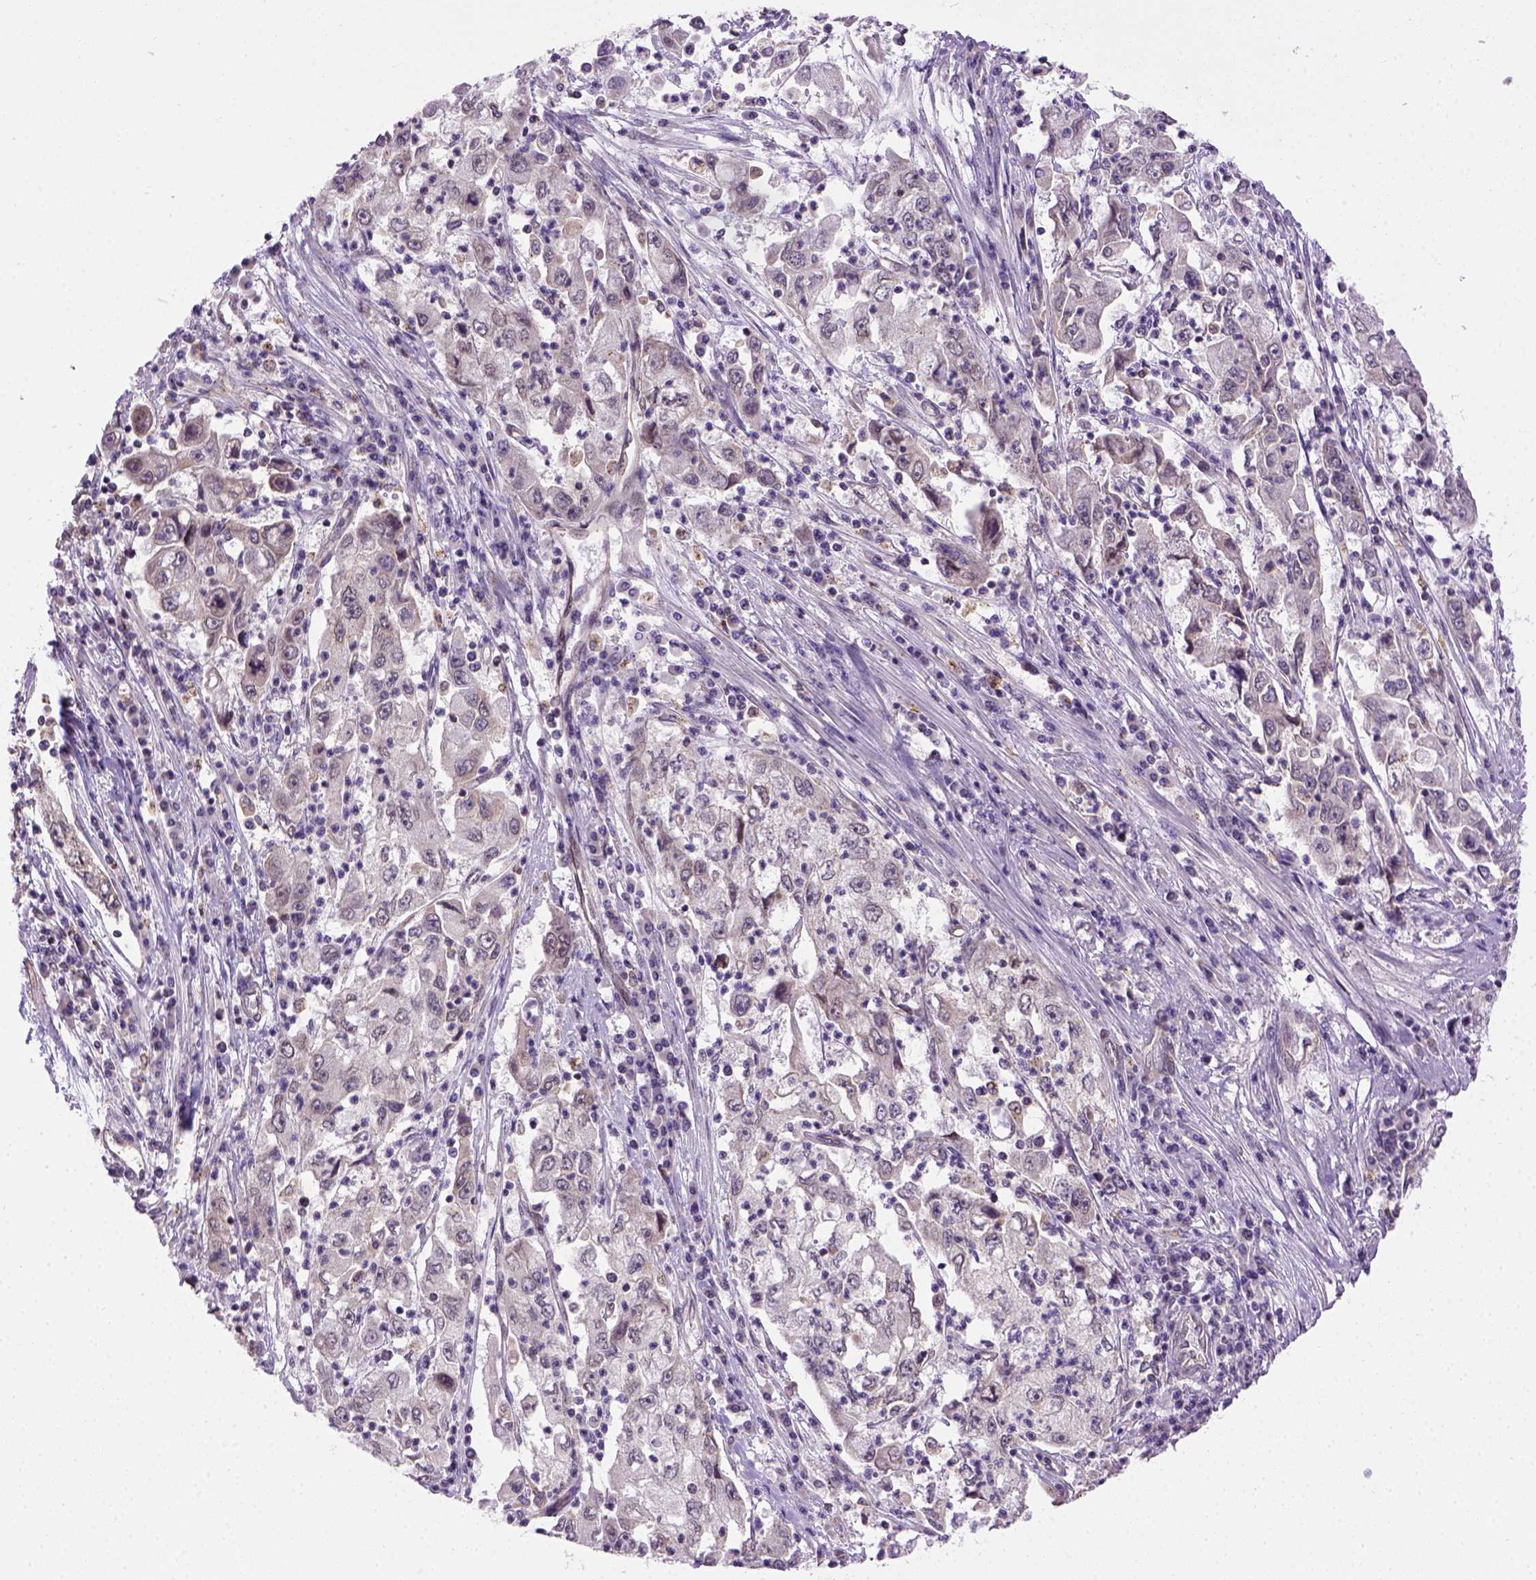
{"staining": {"intensity": "weak", "quantity": "<25%", "location": "cytoplasmic/membranous"}, "tissue": "cervical cancer", "cell_type": "Tumor cells", "image_type": "cancer", "snomed": [{"axis": "morphology", "description": "Squamous cell carcinoma, NOS"}, {"axis": "topography", "description": "Cervix"}], "caption": "Immunohistochemical staining of human squamous cell carcinoma (cervical) exhibits no significant staining in tumor cells. (IHC, brightfield microscopy, high magnification).", "gene": "KAZN", "patient": {"sex": "female", "age": 36}}